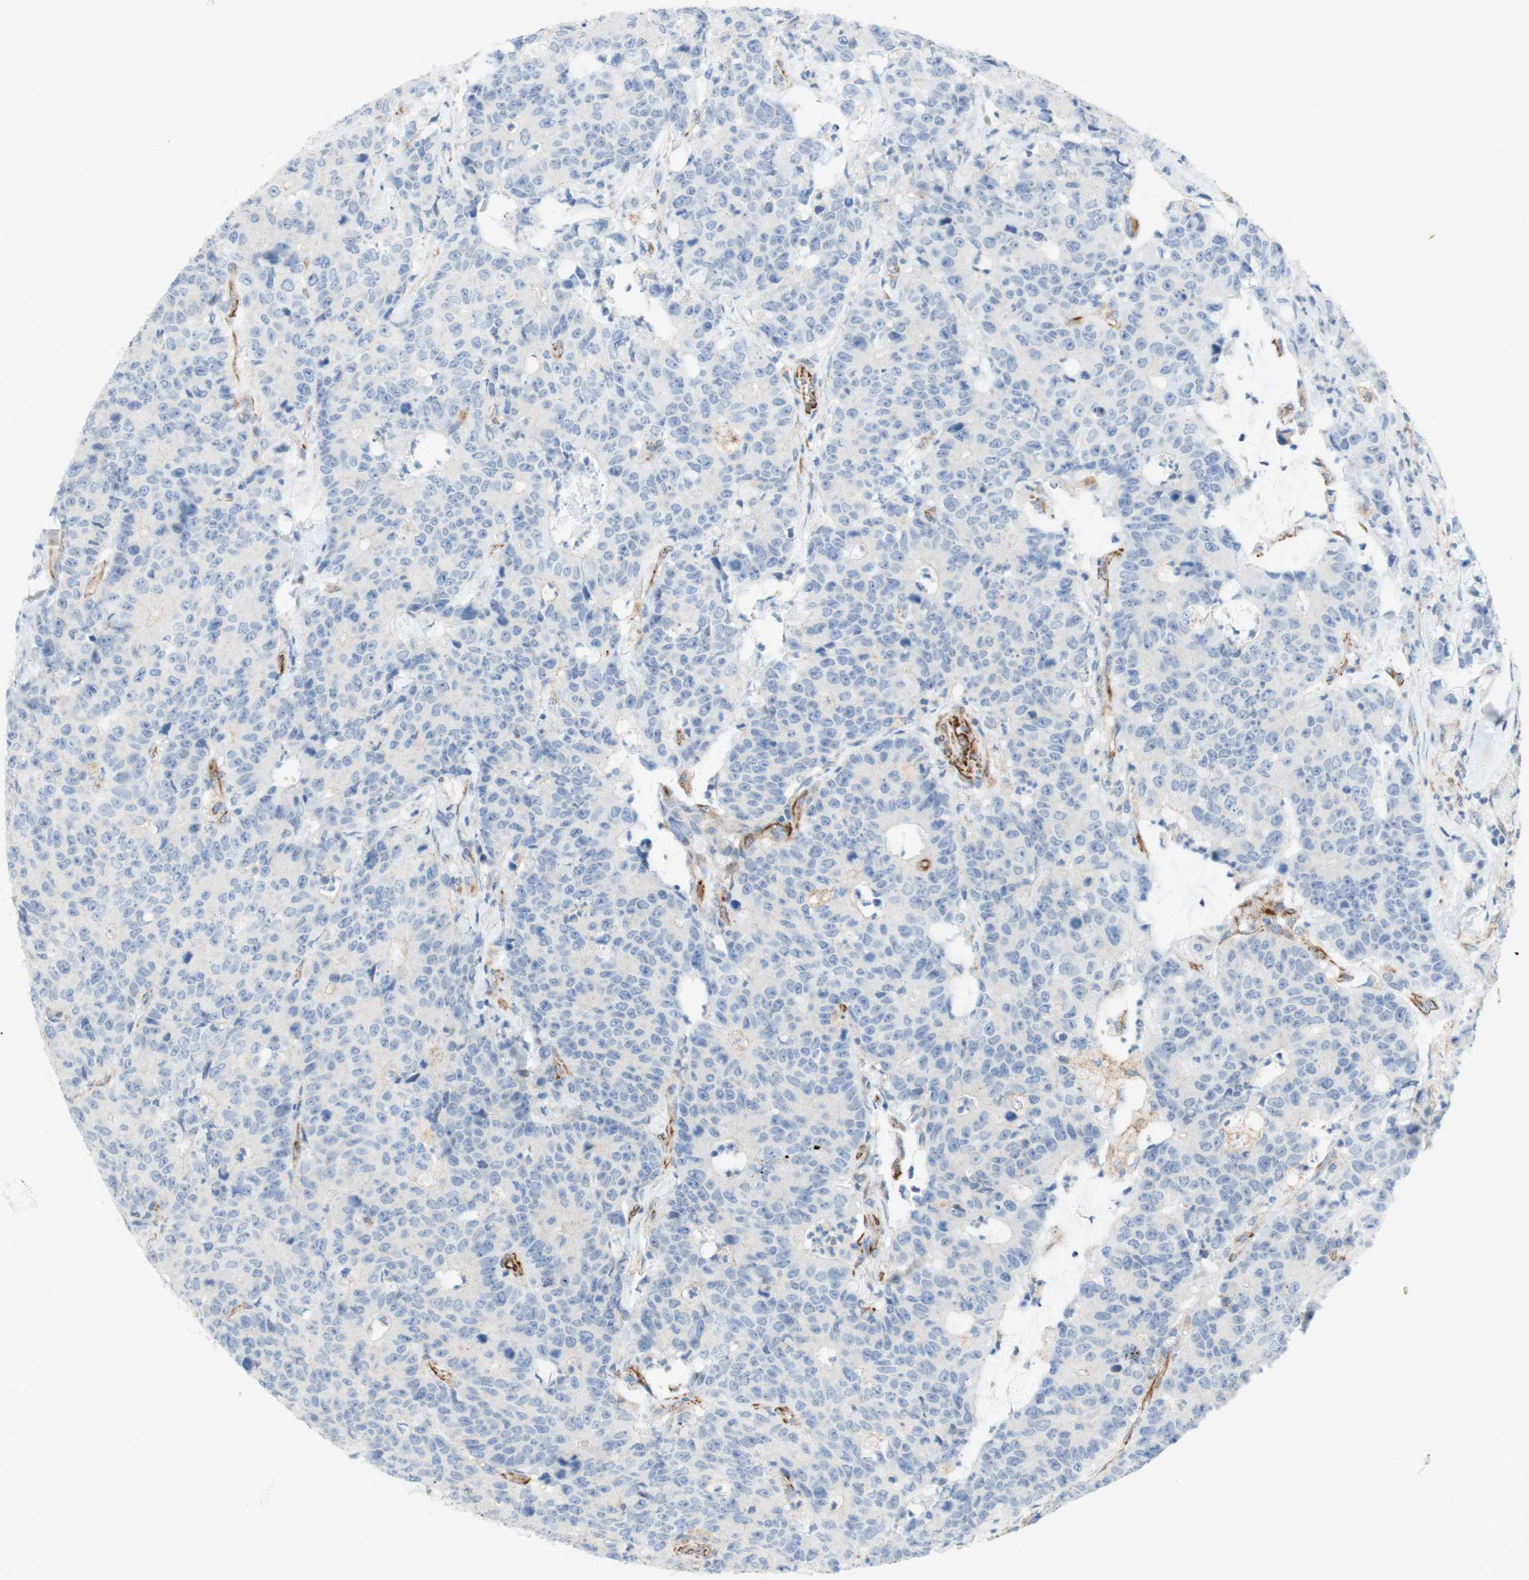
{"staining": {"intensity": "negative", "quantity": "none", "location": "none"}, "tissue": "colorectal cancer", "cell_type": "Tumor cells", "image_type": "cancer", "snomed": [{"axis": "morphology", "description": "Adenocarcinoma, NOS"}, {"axis": "topography", "description": "Colon"}], "caption": "A histopathology image of human colorectal adenocarcinoma is negative for staining in tumor cells.", "gene": "POU2AF1", "patient": {"sex": "female", "age": 86}}